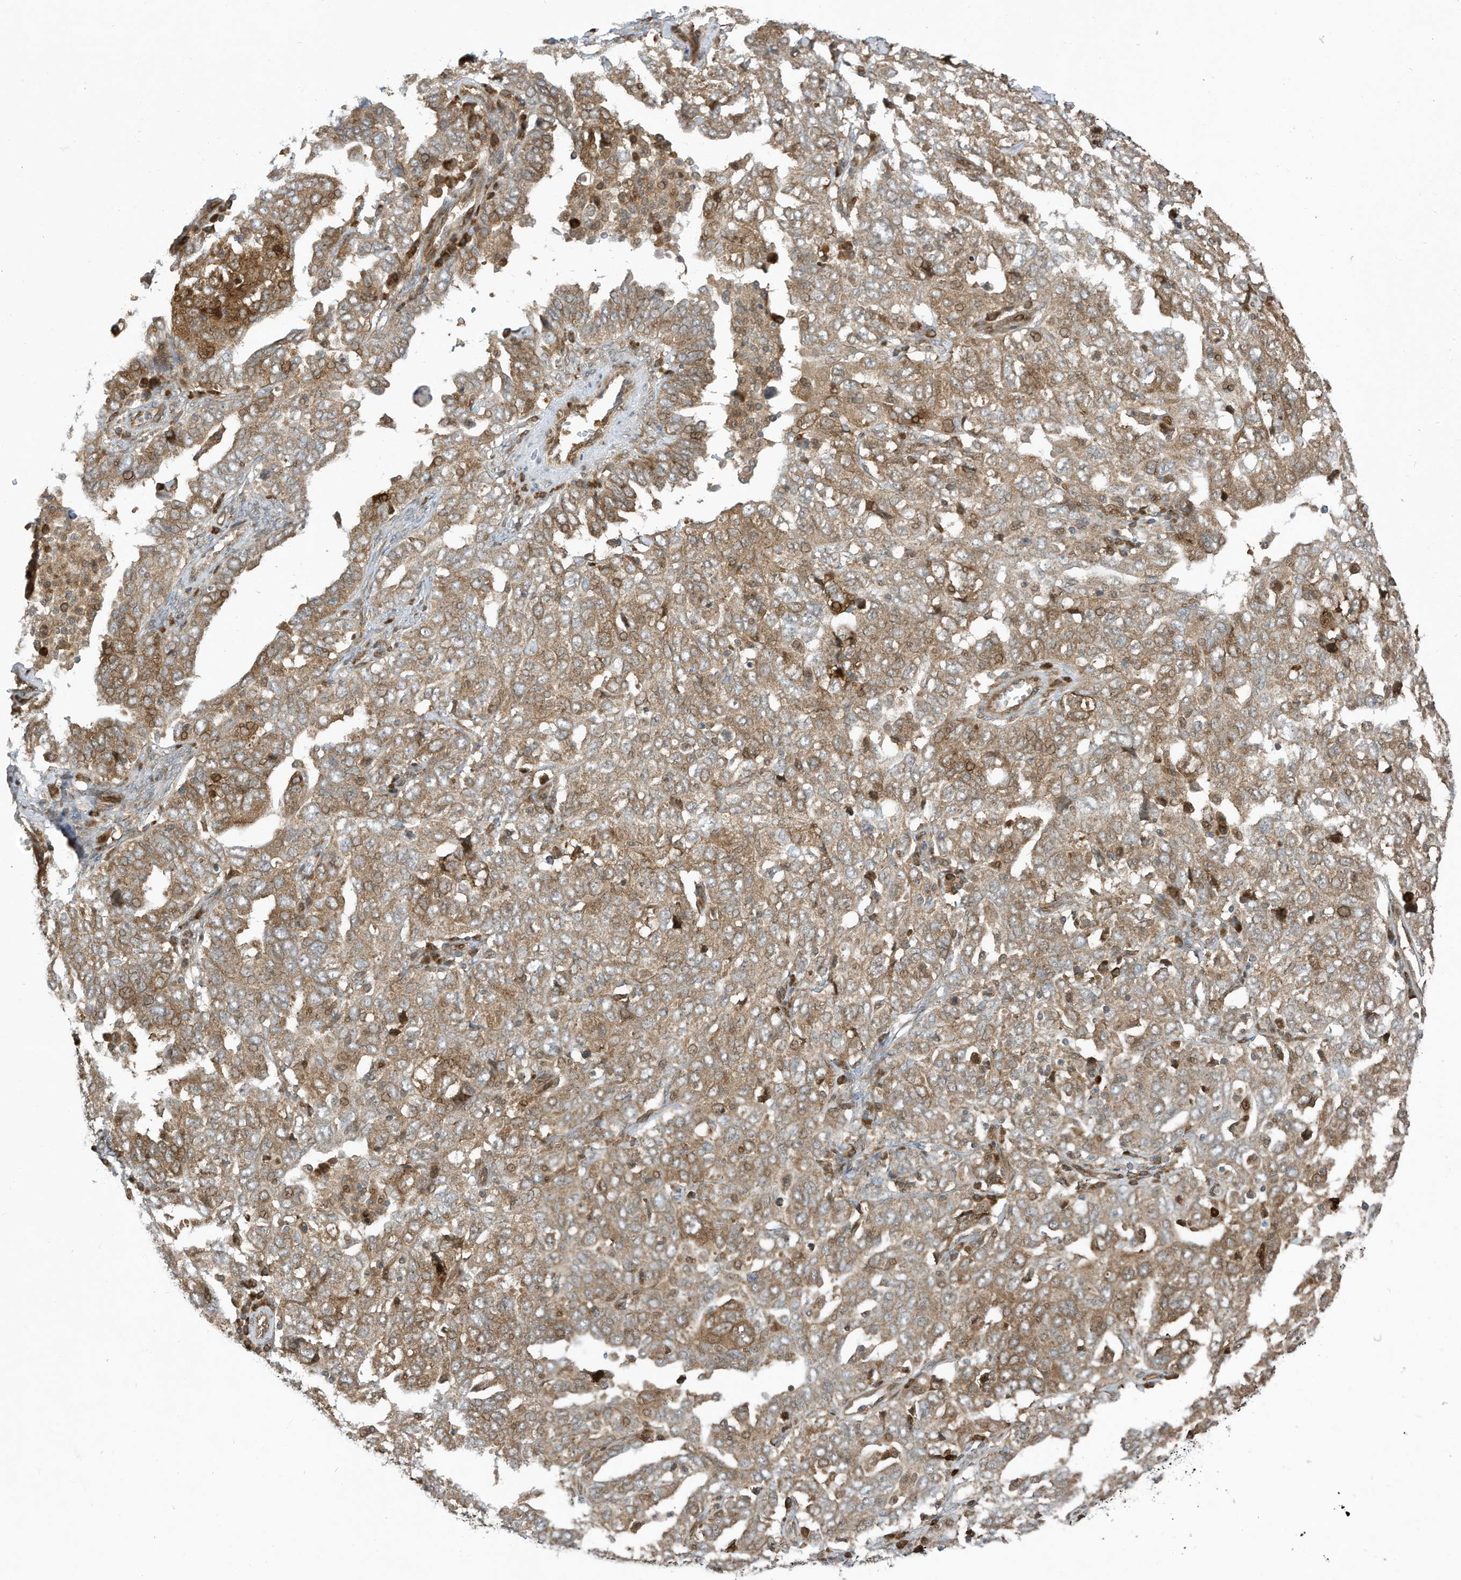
{"staining": {"intensity": "moderate", "quantity": ">75%", "location": "cytoplasmic/membranous"}, "tissue": "ovarian cancer", "cell_type": "Tumor cells", "image_type": "cancer", "snomed": [{"axis": "morphology", "description": "Carcinoma, endometroid"}, {"axis": "topography", "description": "Ovary"}], "caption": "Protein expression analysis of endometroid carcinoma (ovarian) reveals moderate cytoplasmic/membranous staining in about >75% of tumor cells.", "gene": "USE1", "patient": {"sex": "female", "age": 62}}